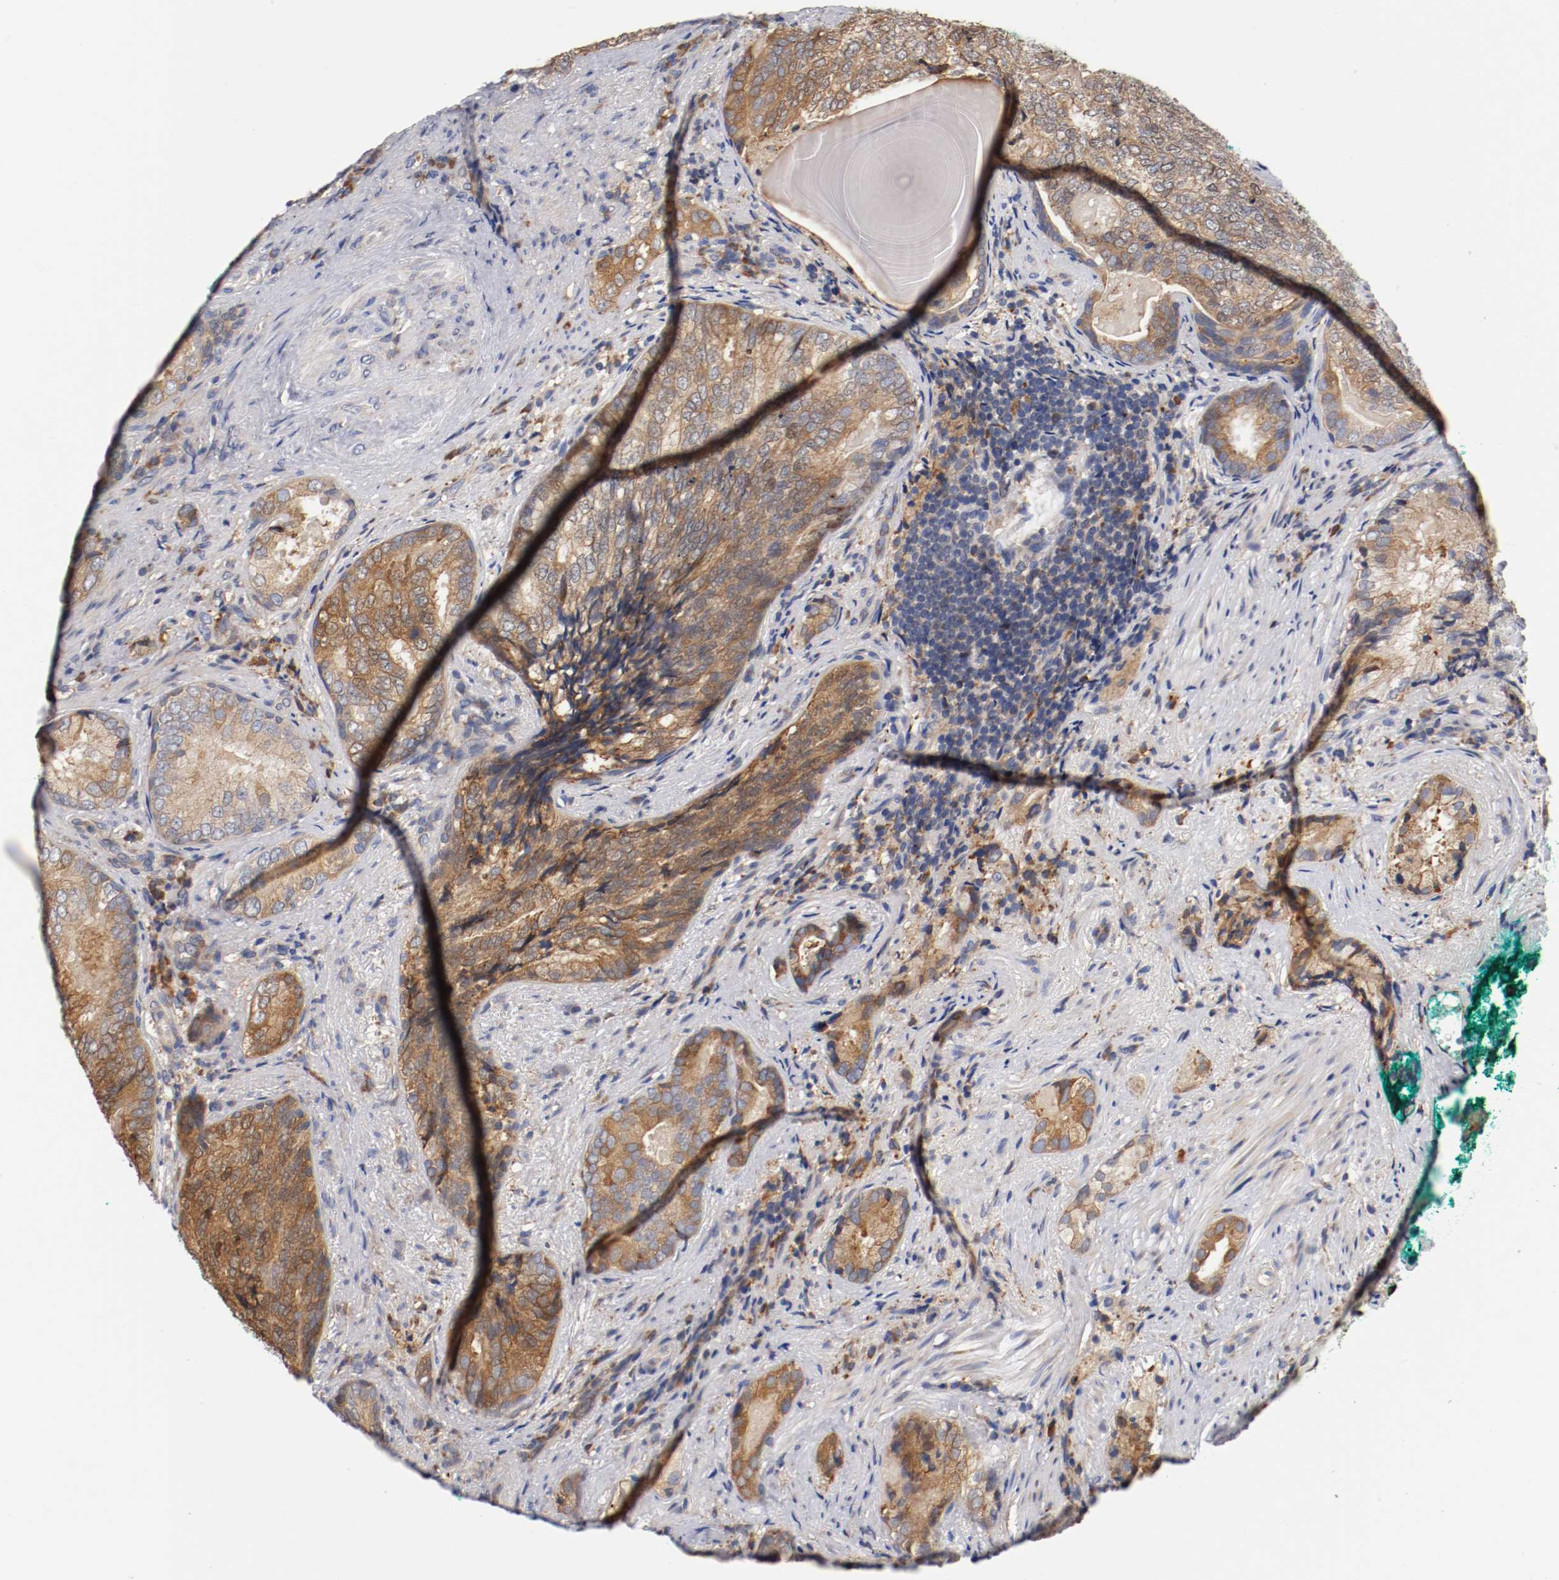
{"staining": {"intensity": "moderate", "quantity": ">75%", "location": "cytoplasmic/membranous"}, "tissue": "prostate cancer", "cell_type": "Tumor cells", "image_type": "cancer", "snomed": [{"axis": "morphology", "description": "Adenocarcinoma, High grade"}, {"axis": "topography", "description": "Prostate"}], "caption": "This is an image of IHC staining of prostate cancer (high-grade adenocarcinoma), which shows moderate staining in the cytoplasmic/membranous of tumor cells.", "gene": "TNFSF13", "patient": {"sex": "male", "age": 66}}